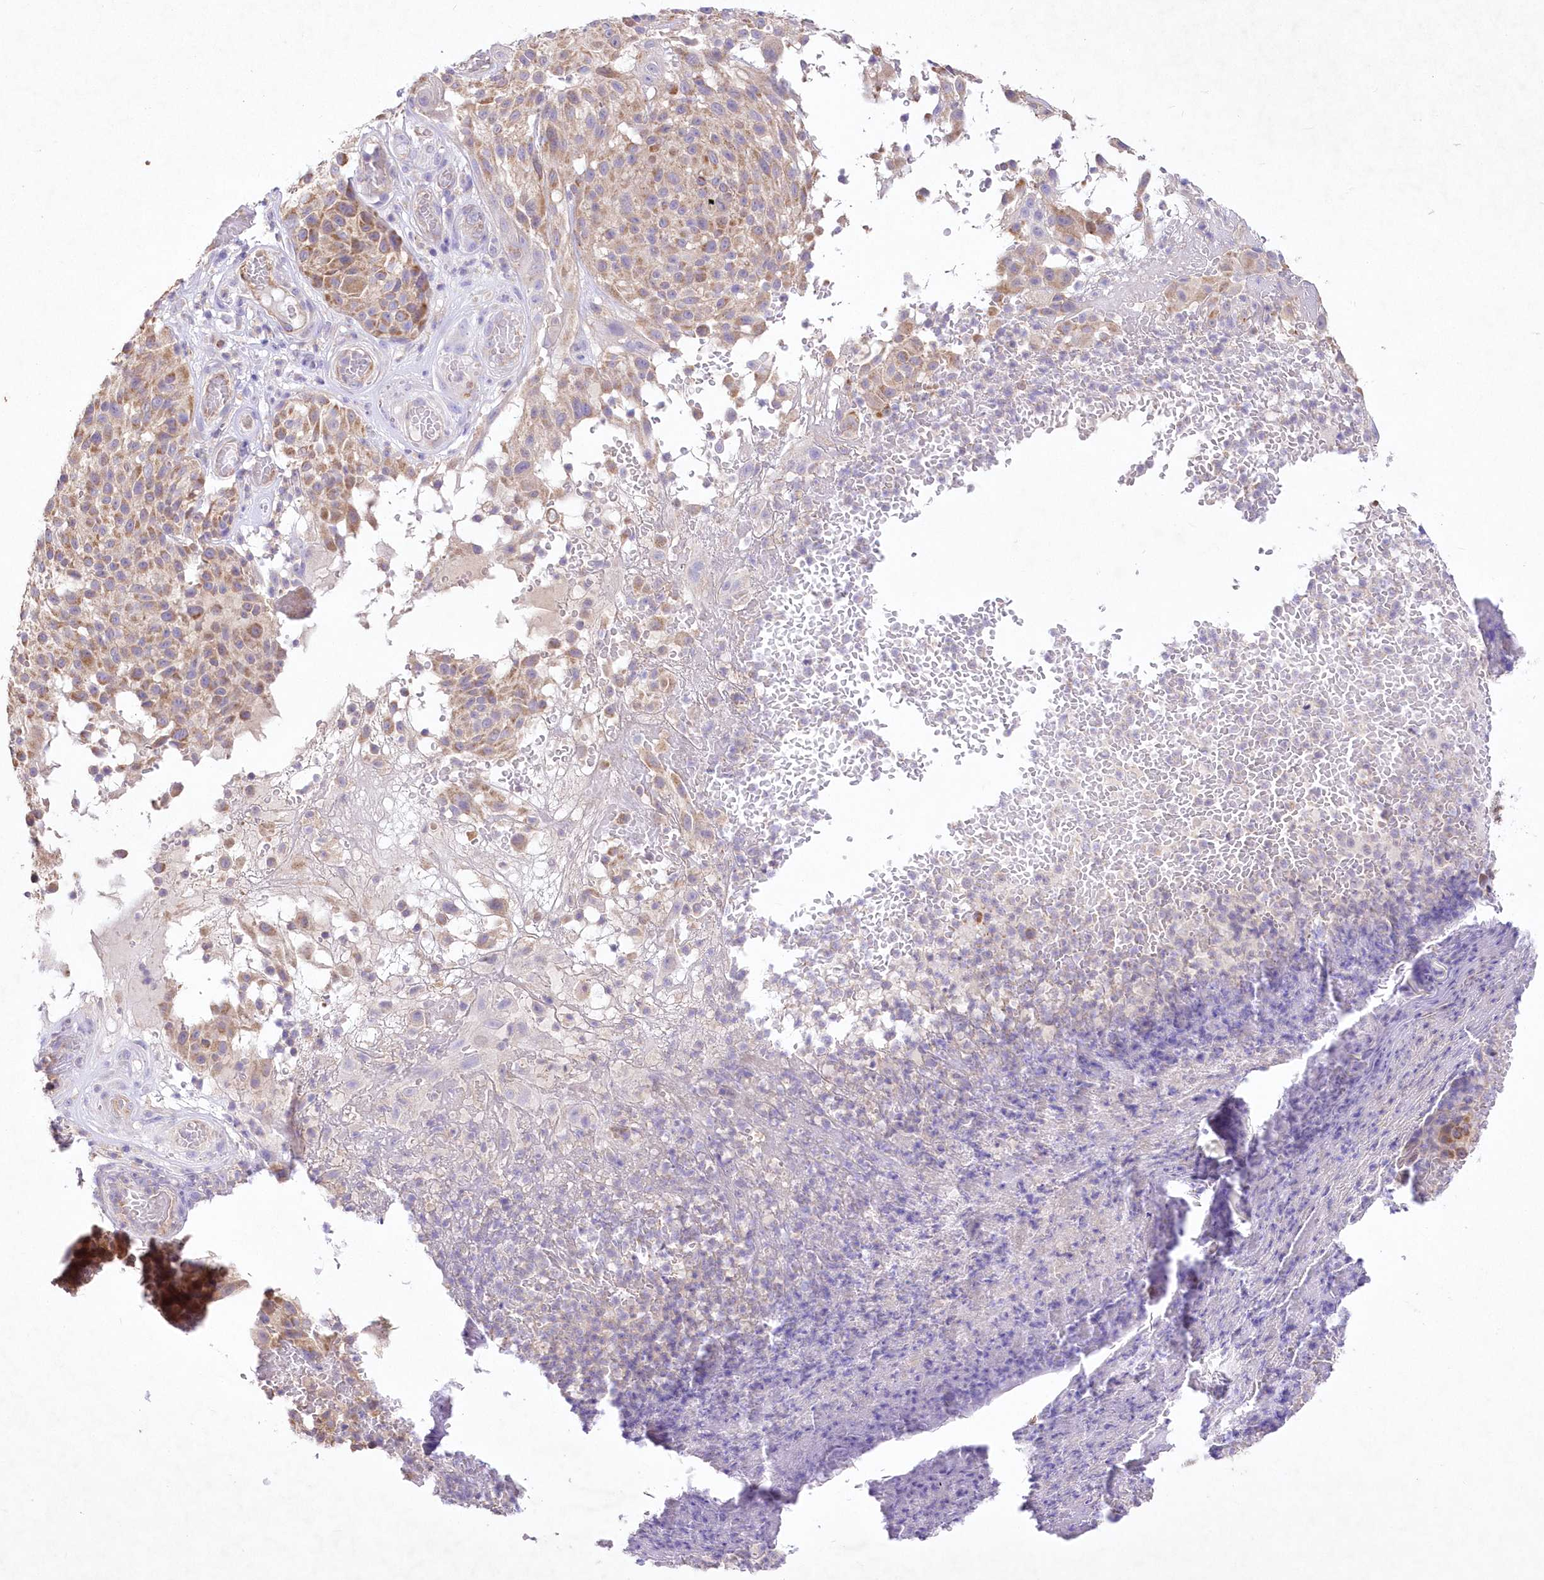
{"staining": {"intensity": "moderate", "quantity": "25%-75%", "location": "cytoplasmic/membranous"}, "tissue": "melanoma", "cell_type": "Tumor cells", "image_type": "cancer", "snomed": [{"axis": "morphology", "description": "Malignant melanoma, NOS"}, {"axis": "topography", "description": "Skin"}], "caption": "A high-resolution photomicrograph shows IHC staining of melanoma, which reveals moderate cytoplasmic/membranous staining in approximately 25%-75% of tumor cells.", "gene": "ITSN2", "patient": {"sex": "male", "age": 83}}